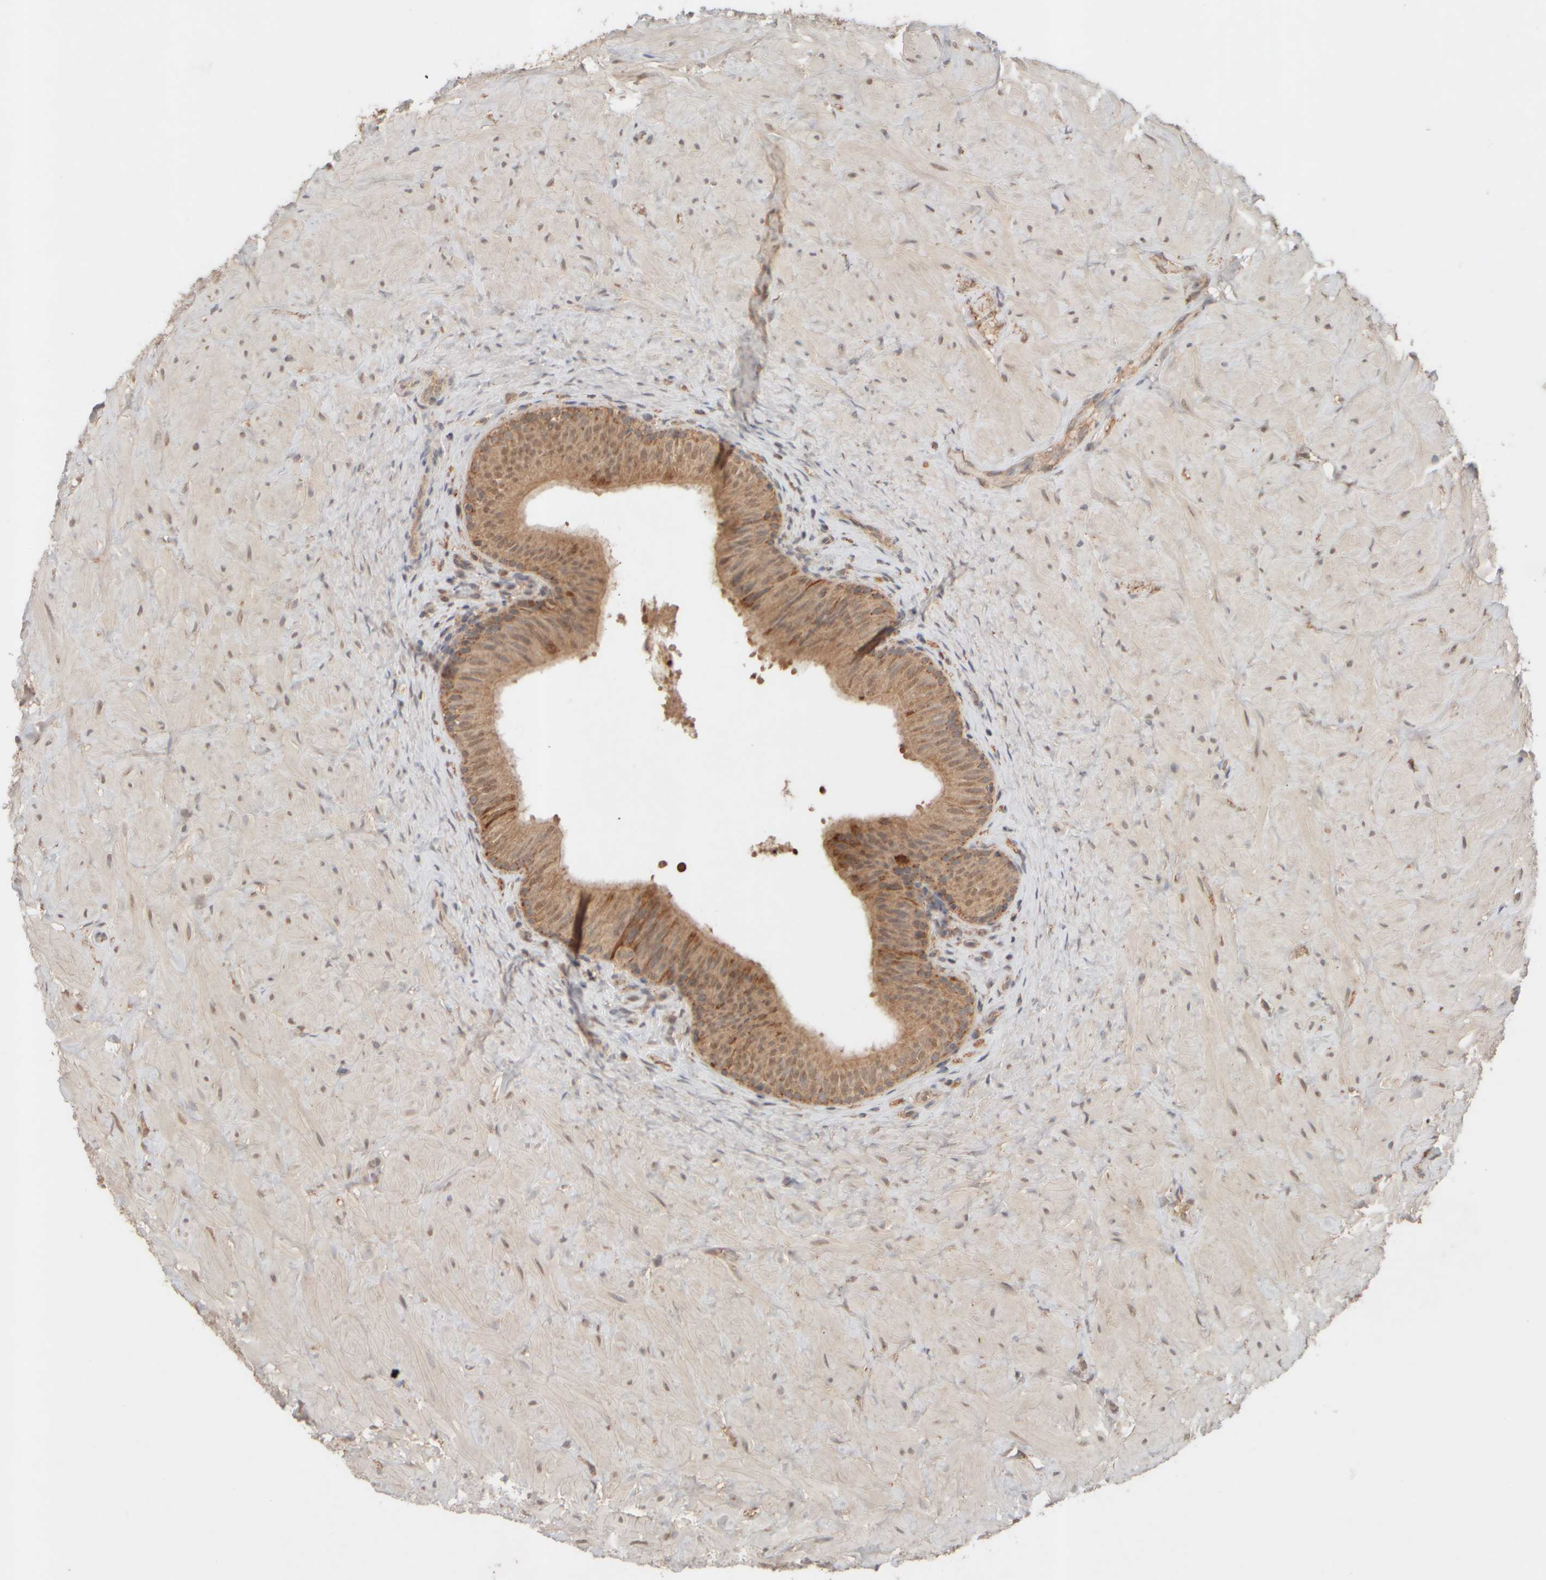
{"staining": {"intensity": "moderate", "quantity": ">75%", "location": "cytoplasmic/membranous"}, "tissue": "epididymis", "cell_type": "Glandular cells", "image_type": "normal", "snomed": [{"axis": "morphology", "description": "Normal tissue, NOS"}, {"axis": "topography", "description": "Soft tissue"}, {"axis": "topography", "description": "Epididymis"}], "caption": "Unremarkable epididymis was stained to show a protein in brown. There is medium levels of moderate cytoplasmic/membranous positivity in approximately >75% of glandular cells.", "gene": "EIF2B3", "patient": {"sex": "male", "age": 26}}